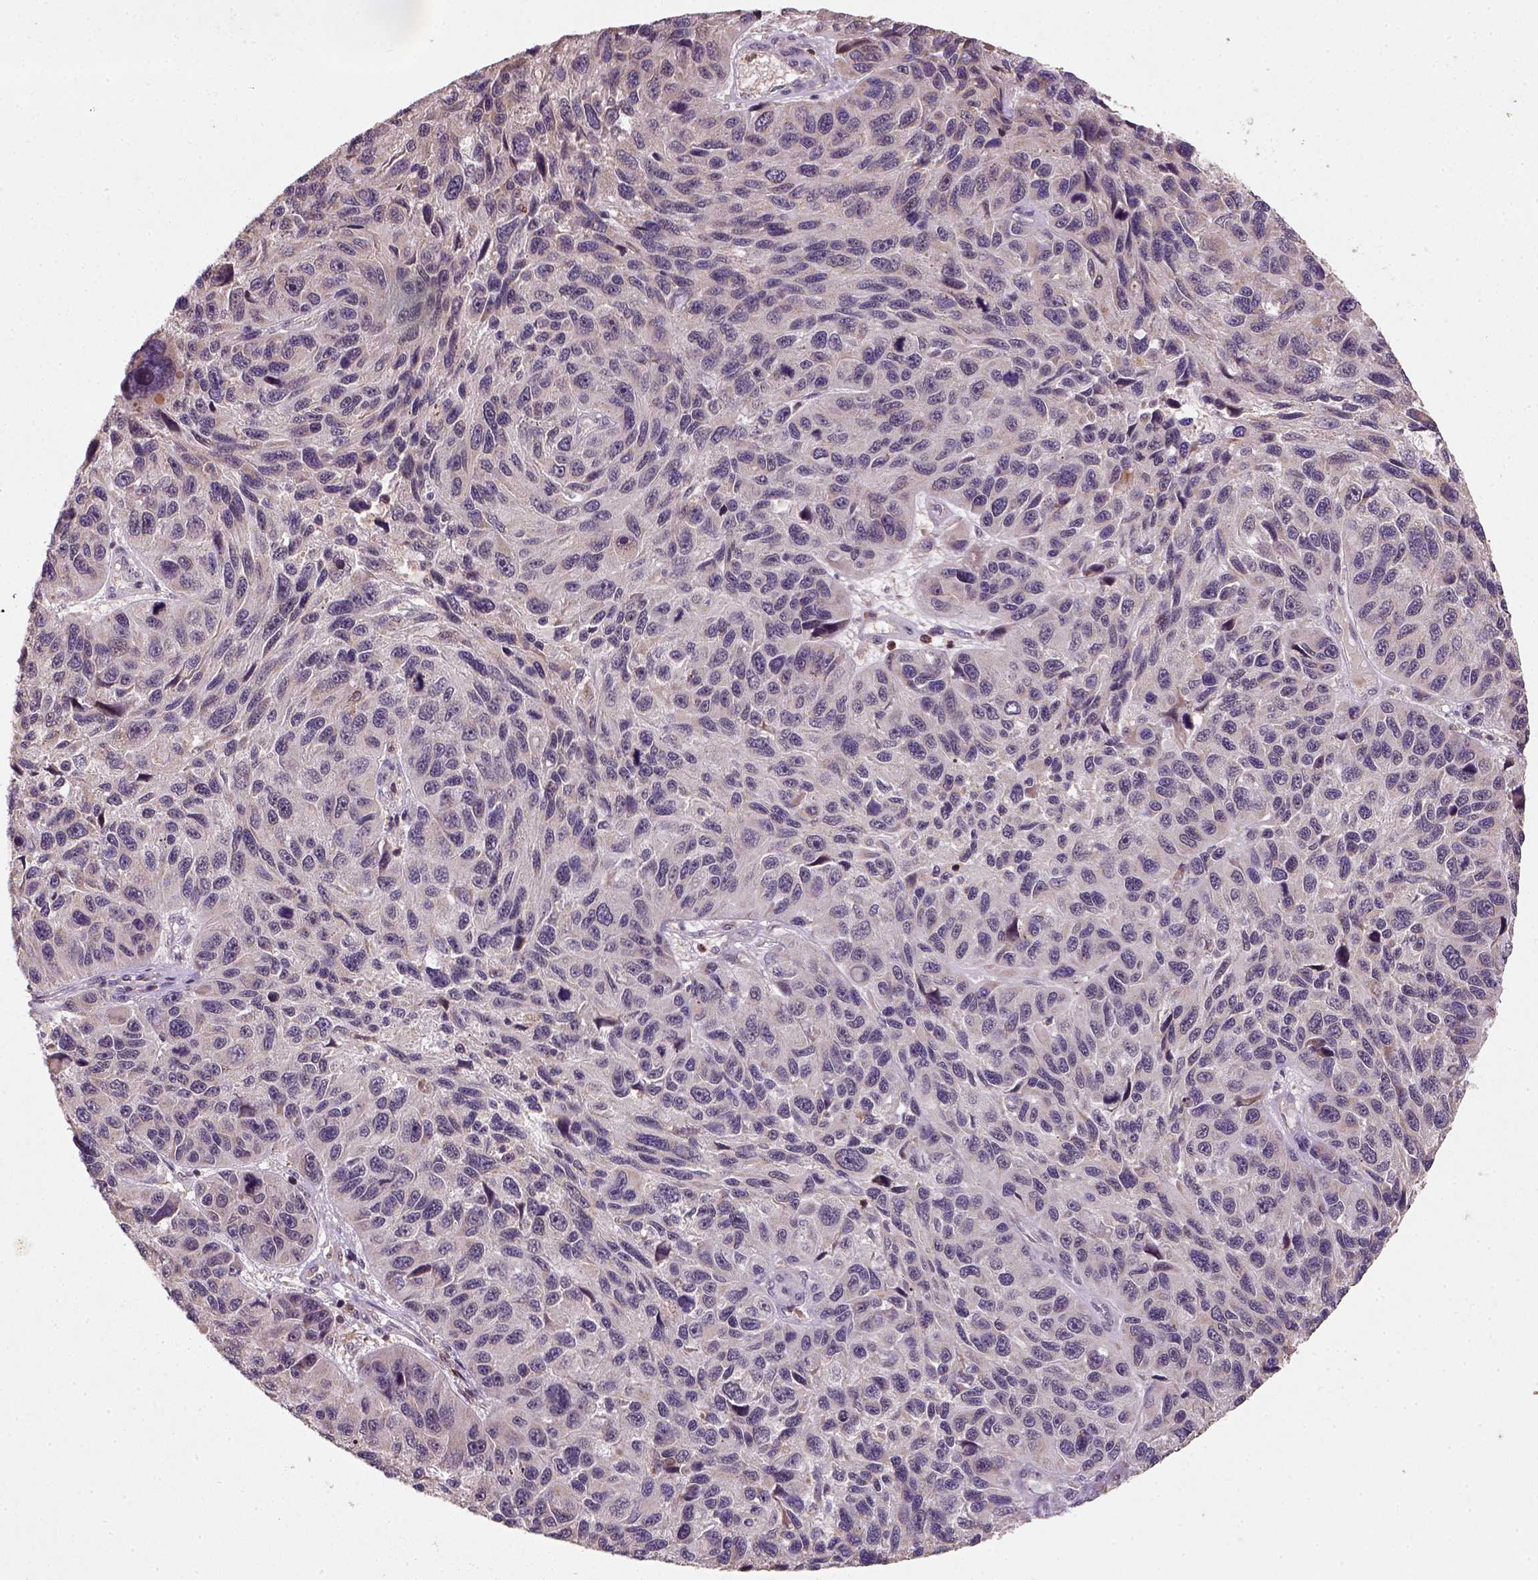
{"staining": {"intensity": "weak", "quantity": "25%-75%", "location": "cytoplasmic/membranous"}, "tissue": "melanoma", "cell_type": "Tumor cells", "image_type": "cancer", "snomed": [{"axis": "morphology", "description": "Malignant melanoma, NOS"}, {"axis": "topography", "description": "Skin"}], "caption": "About 25%-75% of tumor cells in melanoma display weak cytoplasmic/membranous protein positivity as visualized by brown immunohistochemical staining.", "gene": "CAMKK1", "patient": {"sex": "male", "age": 53}}